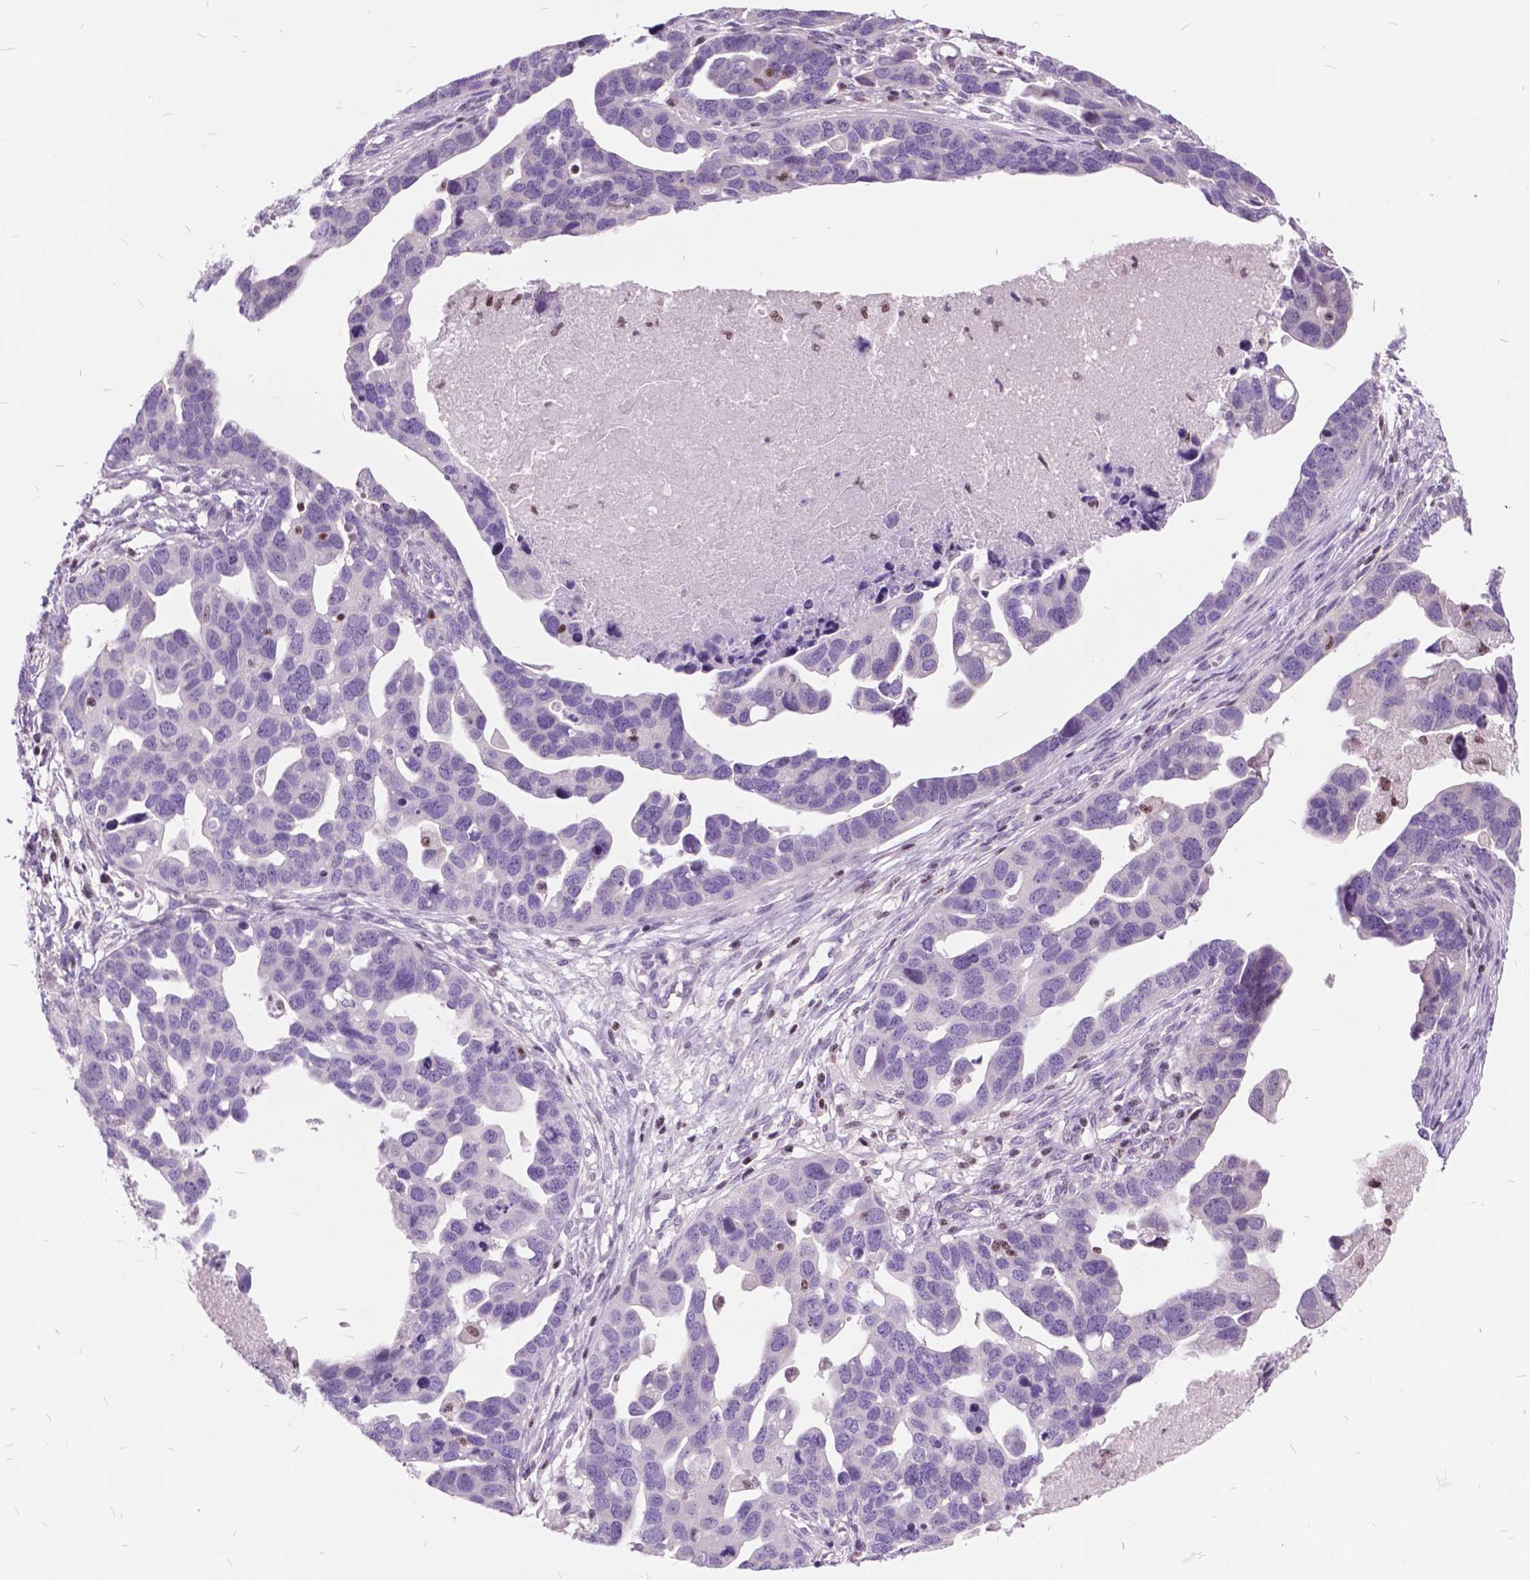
{"staining": {"intensity": "negative", "quantity": "none", "location": "none"}, "tissue": "ovarian cancer", "cell_type": "Tumor cells", "image_type": "cancer", "snomed": [{"axis": "morphology", "description": "Cystadenocarcinoma, serous, NOS"}, {"axis": "topography", "description": "Ovary"}], "caption": "A histopathology image of human ovarian cancer is negative for staining in tumor cells.", "gene": "SP140", "patient": {"sex": "female", "age": 54}}